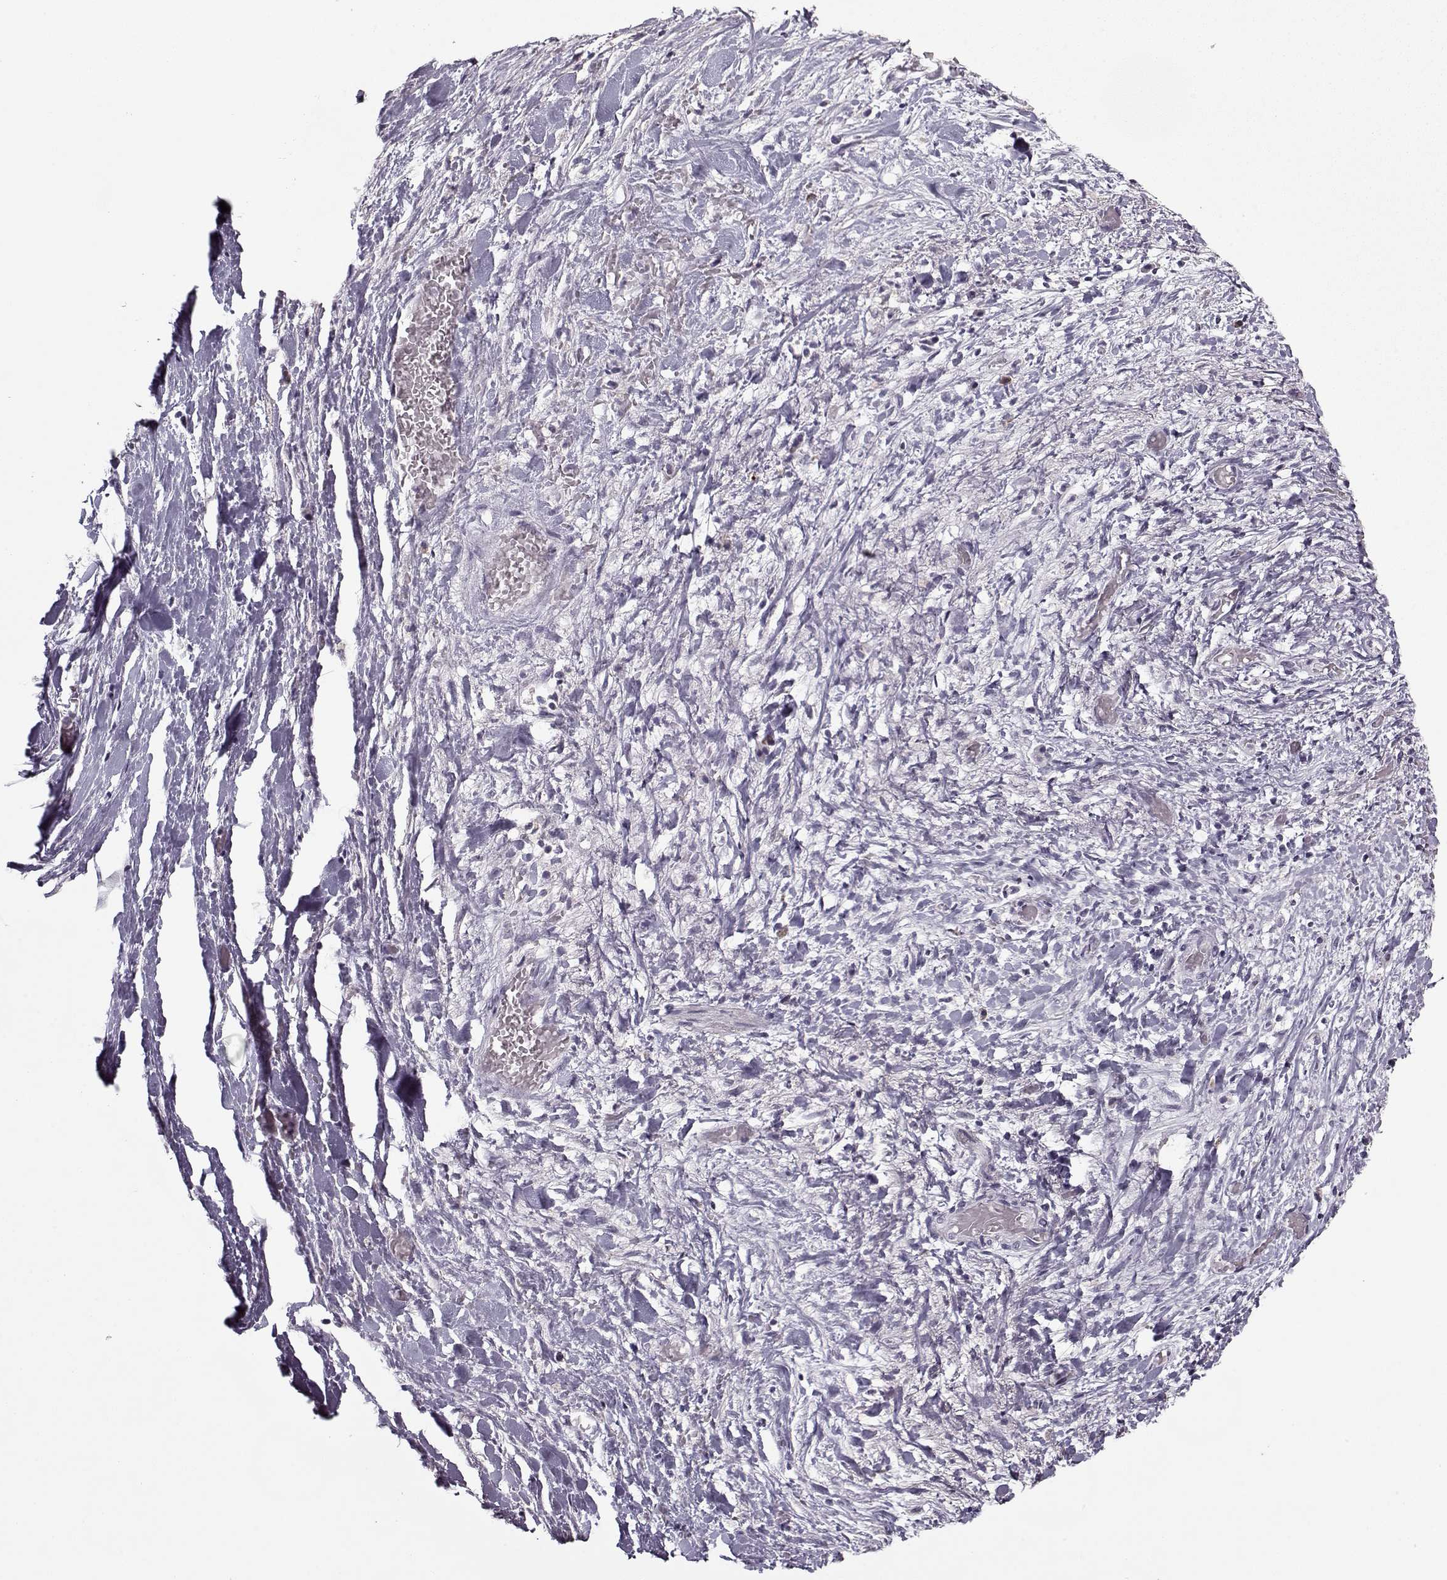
{"staining": {"intensity": "negative", "quantity": "none", "location": "none"}, "tissue": "liver cancer", "cell_type": "Tumor cells", "image_type": "cancer", "snomed": [{"axis": "morphology", "description": "Cholangiocarcinoma"}, {"axis": "topography", "description": "Liver"}], "caption": "The immunohistochemistry histopathology image has no significant positivity in tumor cells of liver cholangiocarcinoma tissue.", "gene": "KRT9", "patient": {"sex": "female", "age": 52}}